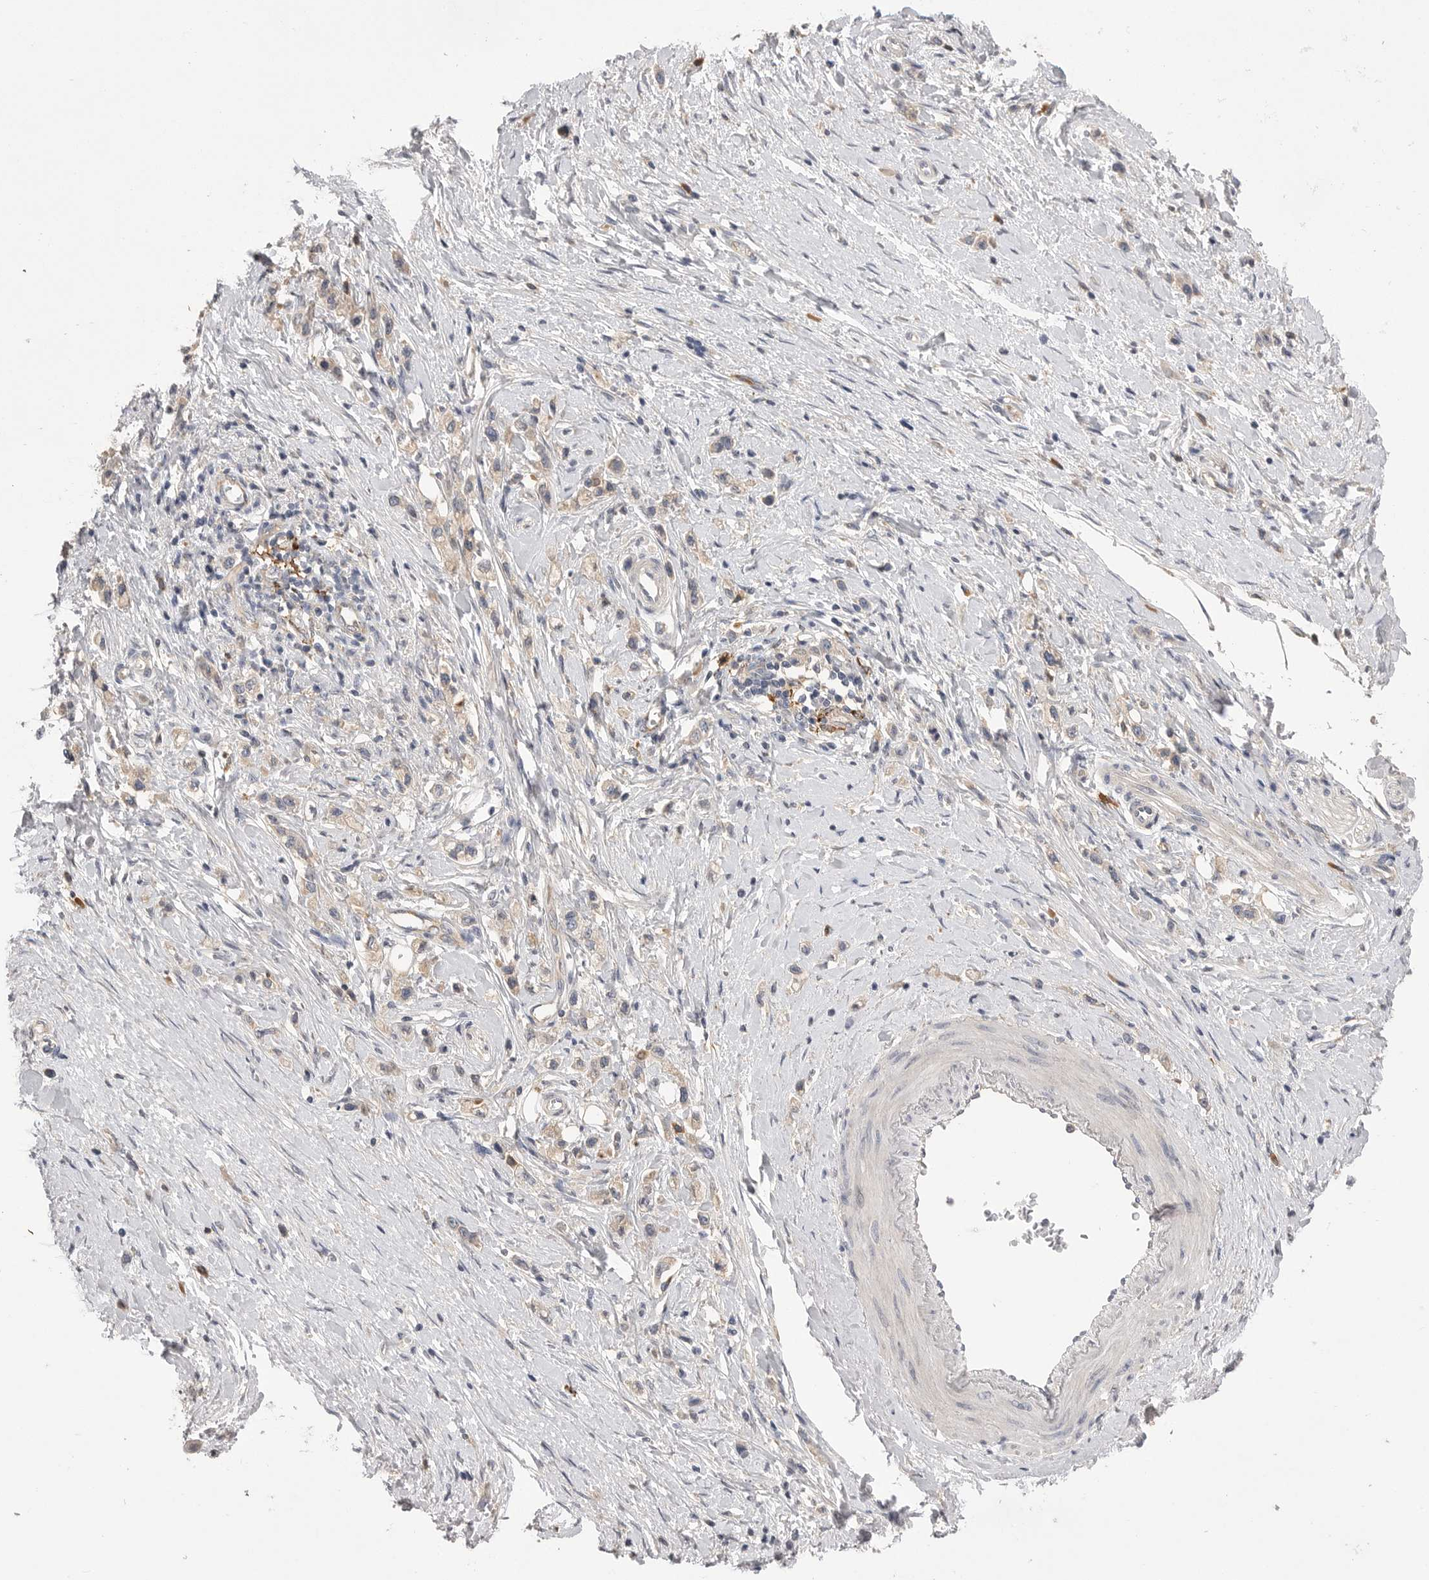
{"staining": {"intensity": "weak", "quantity": "<25%", "location": "cytoplasmic/membranous"}, "tissue": "stomach cancer", "cell_type": "Tumor cells", "image_type": "cancer", "snomed": [{"axis": "morphology", "description": "Adenocarcinoma, NOS"}, {"axis": "topography", "description": "Stomach"}], "caption": "IHC photomicrograph of neoplastic tissue: human stomach adenocarcinoma stained with DAB reveals no significant protein positivity in tumor cells.", "gene": "VAC14", "patient": {"sex": "female", "age": 65}}